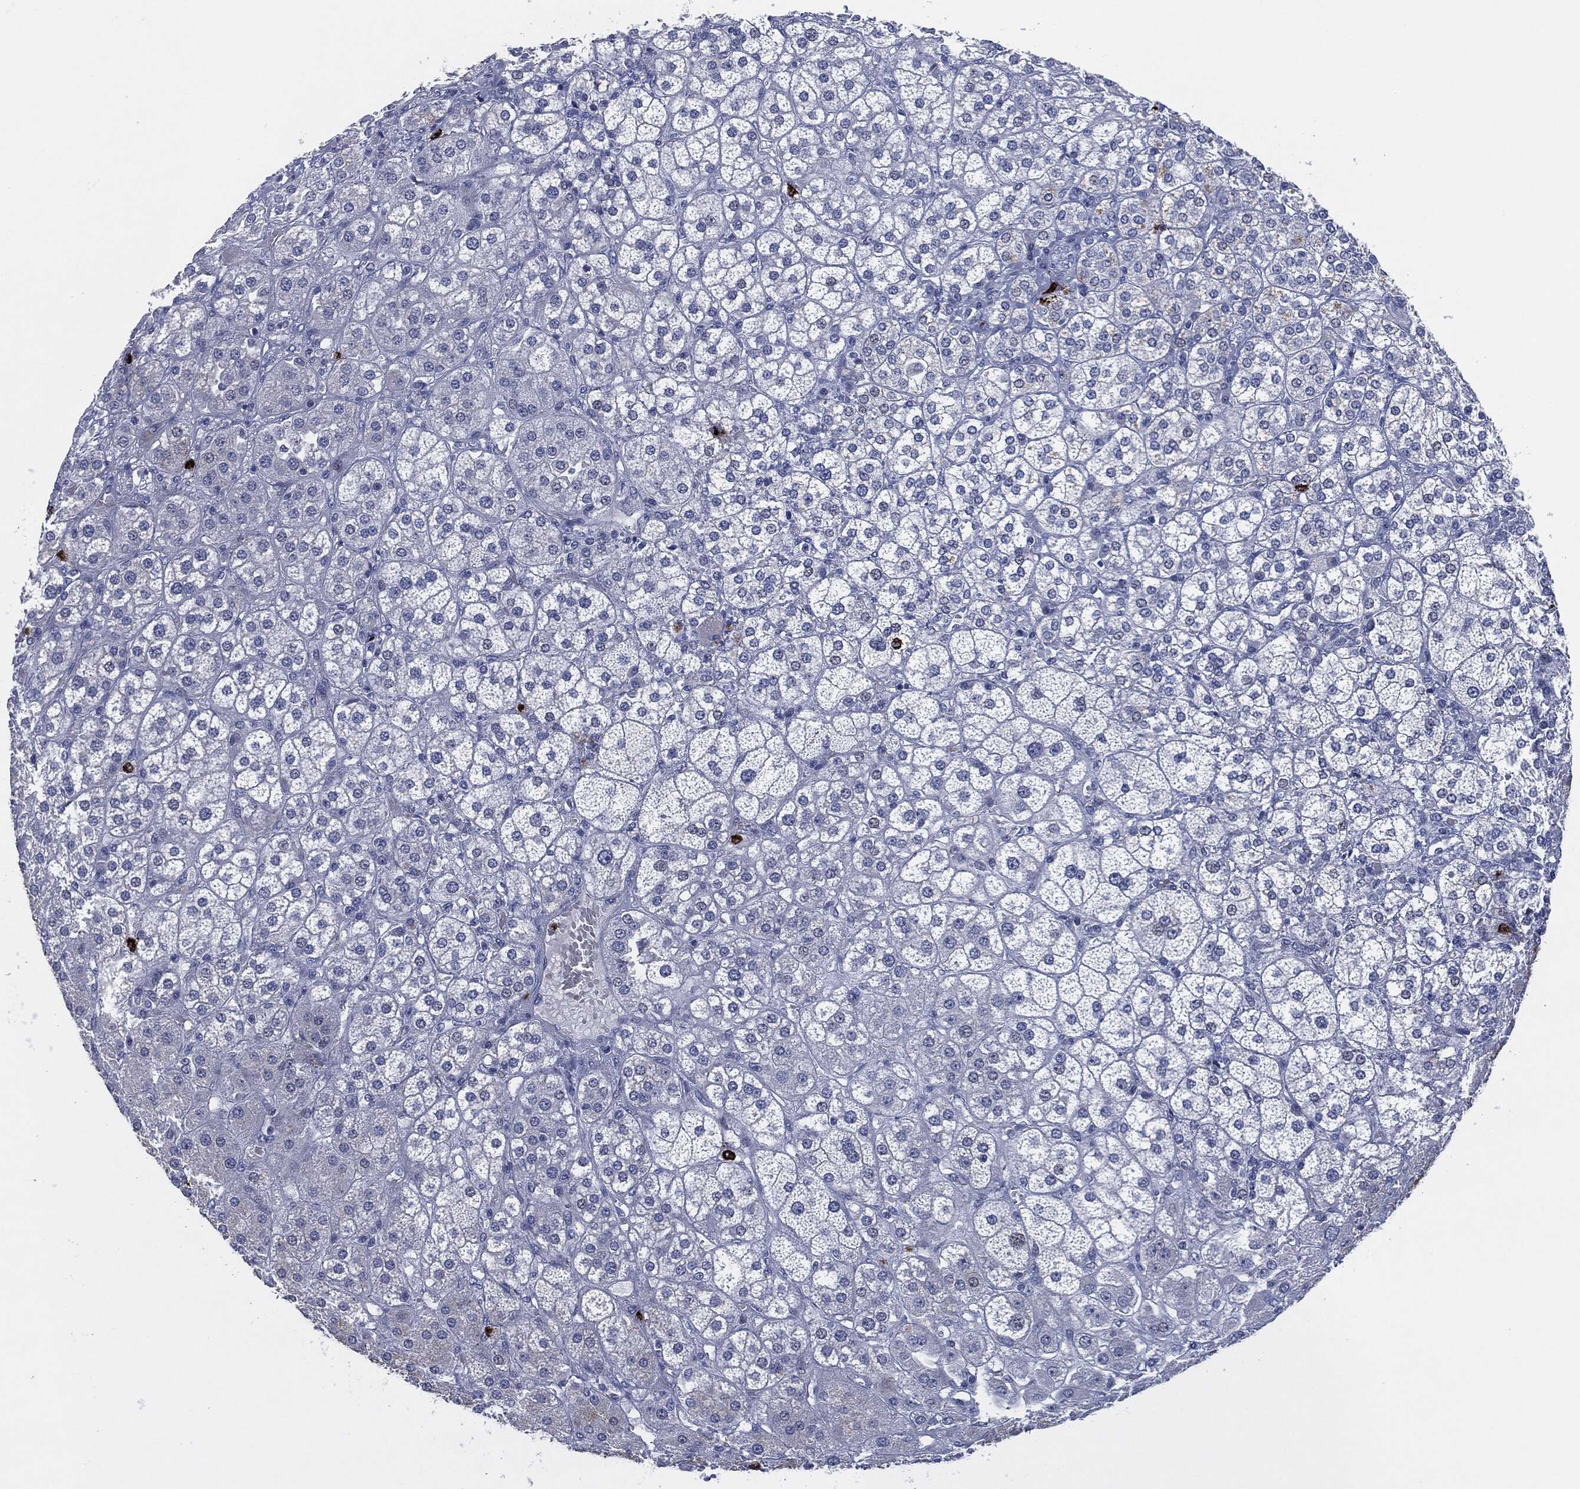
{"staining": {"intensity": "moderate", "quantity": "<25%", "location": "cytoplasmic/membranous"}, "tissue": "adrenal gland", "cell_type": "Glandular cells", "image_type": "normal", "snomed": [{"axis": "morphology", "description": "Normal tissue, NOS"}, {"axis": "topography", "description": "Adrenal gland"}], "caption": "Glandular cells show low levels of moderate cytoplasmic/membranous expression in about <25% of cells in unremarkable adrenal gland. The protein is shown in brown color, while the nuclei are stained blue.", "gene": "MPO", "patient": {"sex": "male", "age": 70}}